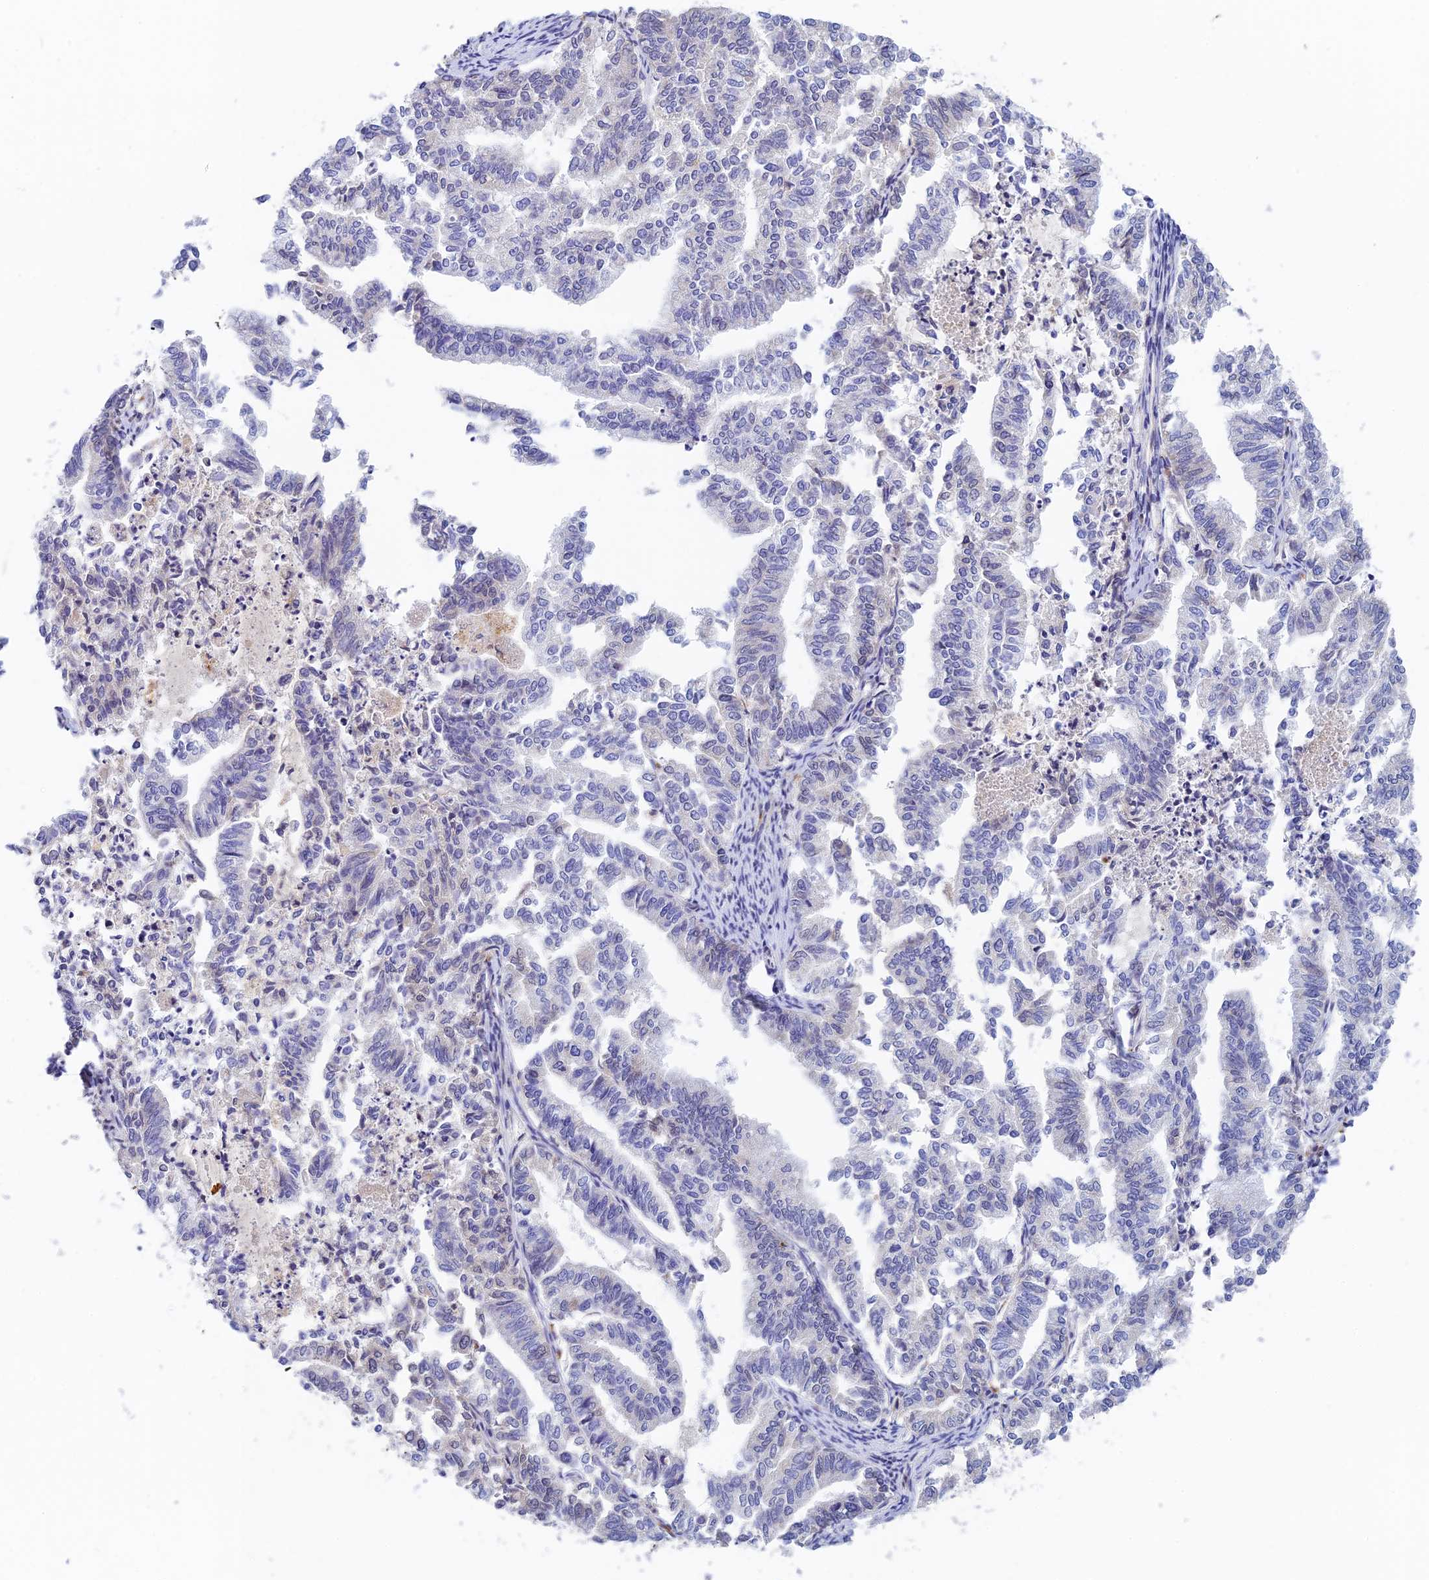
{"staining": {"intensity": "negative", "quantity": "none", "location": "none"}, "tissue": "endometrial cancer", "cell_type": "Tumor cells", "image_type": "cancer", "snomed": [{"axis": "morphology", "description": "Adenocarcinoma, NOS"}, {"axis": "topography", "description": "Endometrium"}], "caption": "Immunohistochemistry of endometrial cancer shows no staining in tumor cells.", "gene": "RPGRIP1L", "patient": {"sex": "female", "age": 79}}